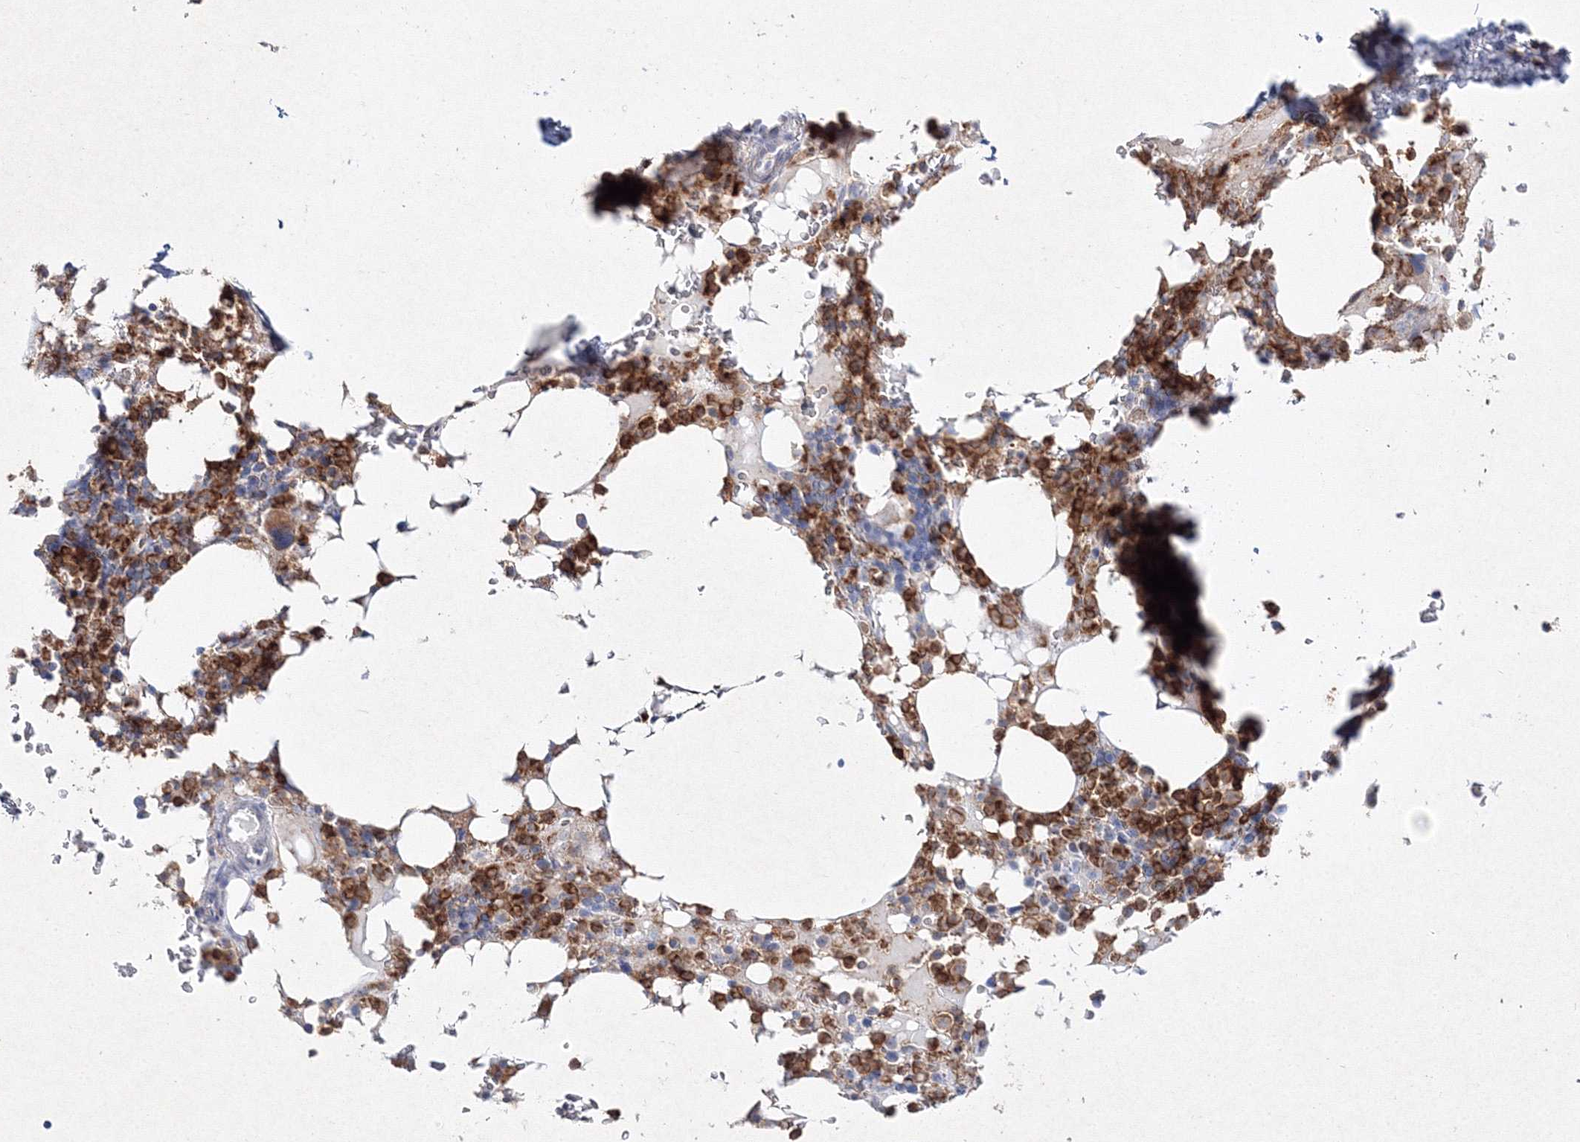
{"staining": {"intensity": "strong", "quantity": "25%-75%", "location": "cytoplasmic/membranous"}, "tissue": "bone marrow", "cell_type": "Hematopoietic cells", "image_type": "normal", "snomed": [{"axis": "morphology", "description": "Normal tissue, NOS"}, {"axis": "topography", "description": "Bone marrow"}], "caption": "Hematopoietic cells exhibit strong cytoplasmic/membranous expression in about 25%-75% of cells in normal bone marrow.", "gene": "HCST", "patient": {"sex": "male", "age": 58}}